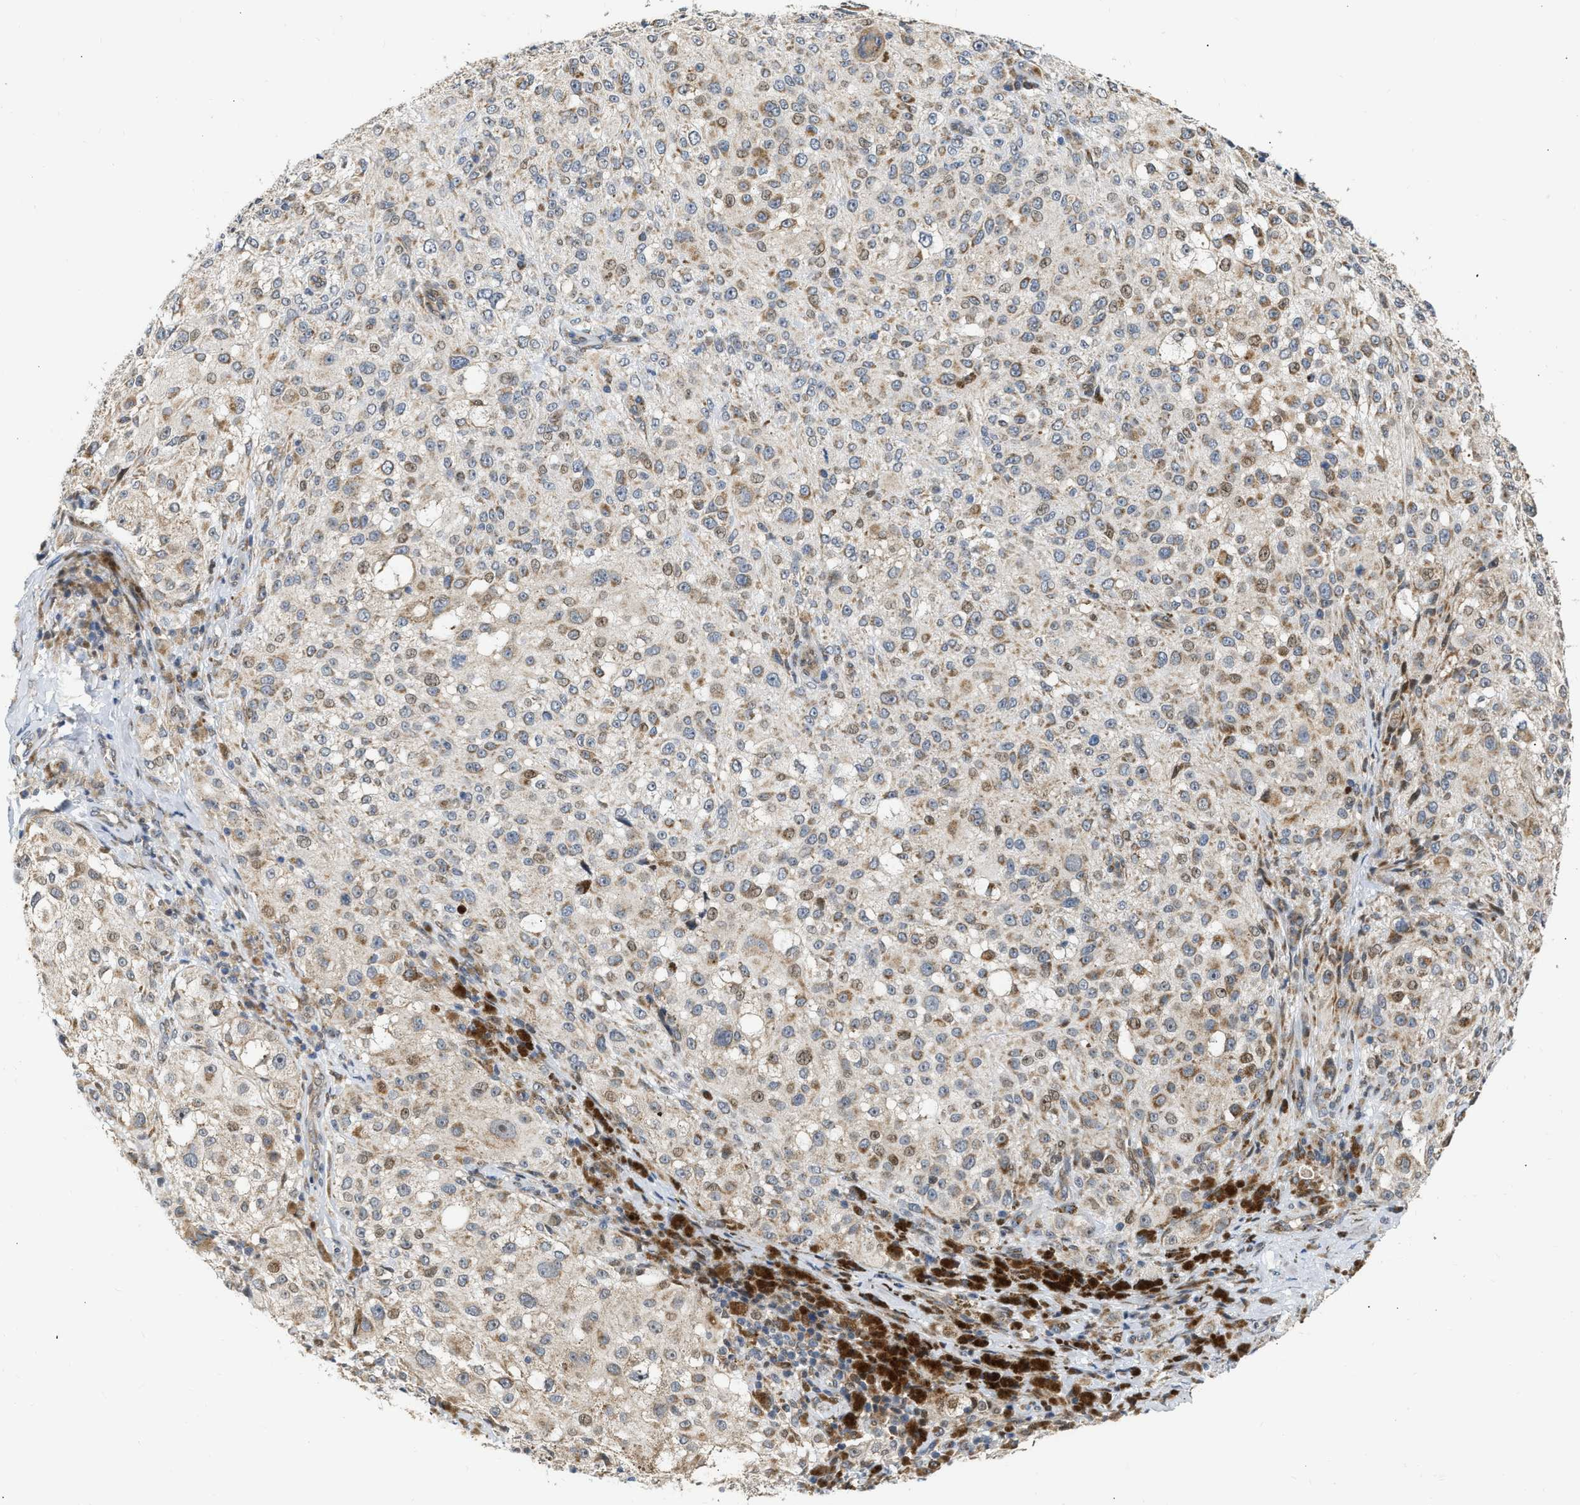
{"staining": {"intensity": "weak", "quantity": ">75%", "location": "cytoplasmic/membranous"}, "tissue": "melanoma", "cell_type": "Tumor cells", "image_type": "cancer", "snomed": [{"axis": "morphology", "description": "Necrosis, NOS"}, {"axis": "morphology", "description": "Malignant melanoma, NOS"}, {"axis": "topography", "description": "Skin"}], "caption": "Human melanoma stained with a protein marker displays weak staining in tumor cells.", "gene": "DEPTOR", "patient": {"sex": "female", "age": 87}}